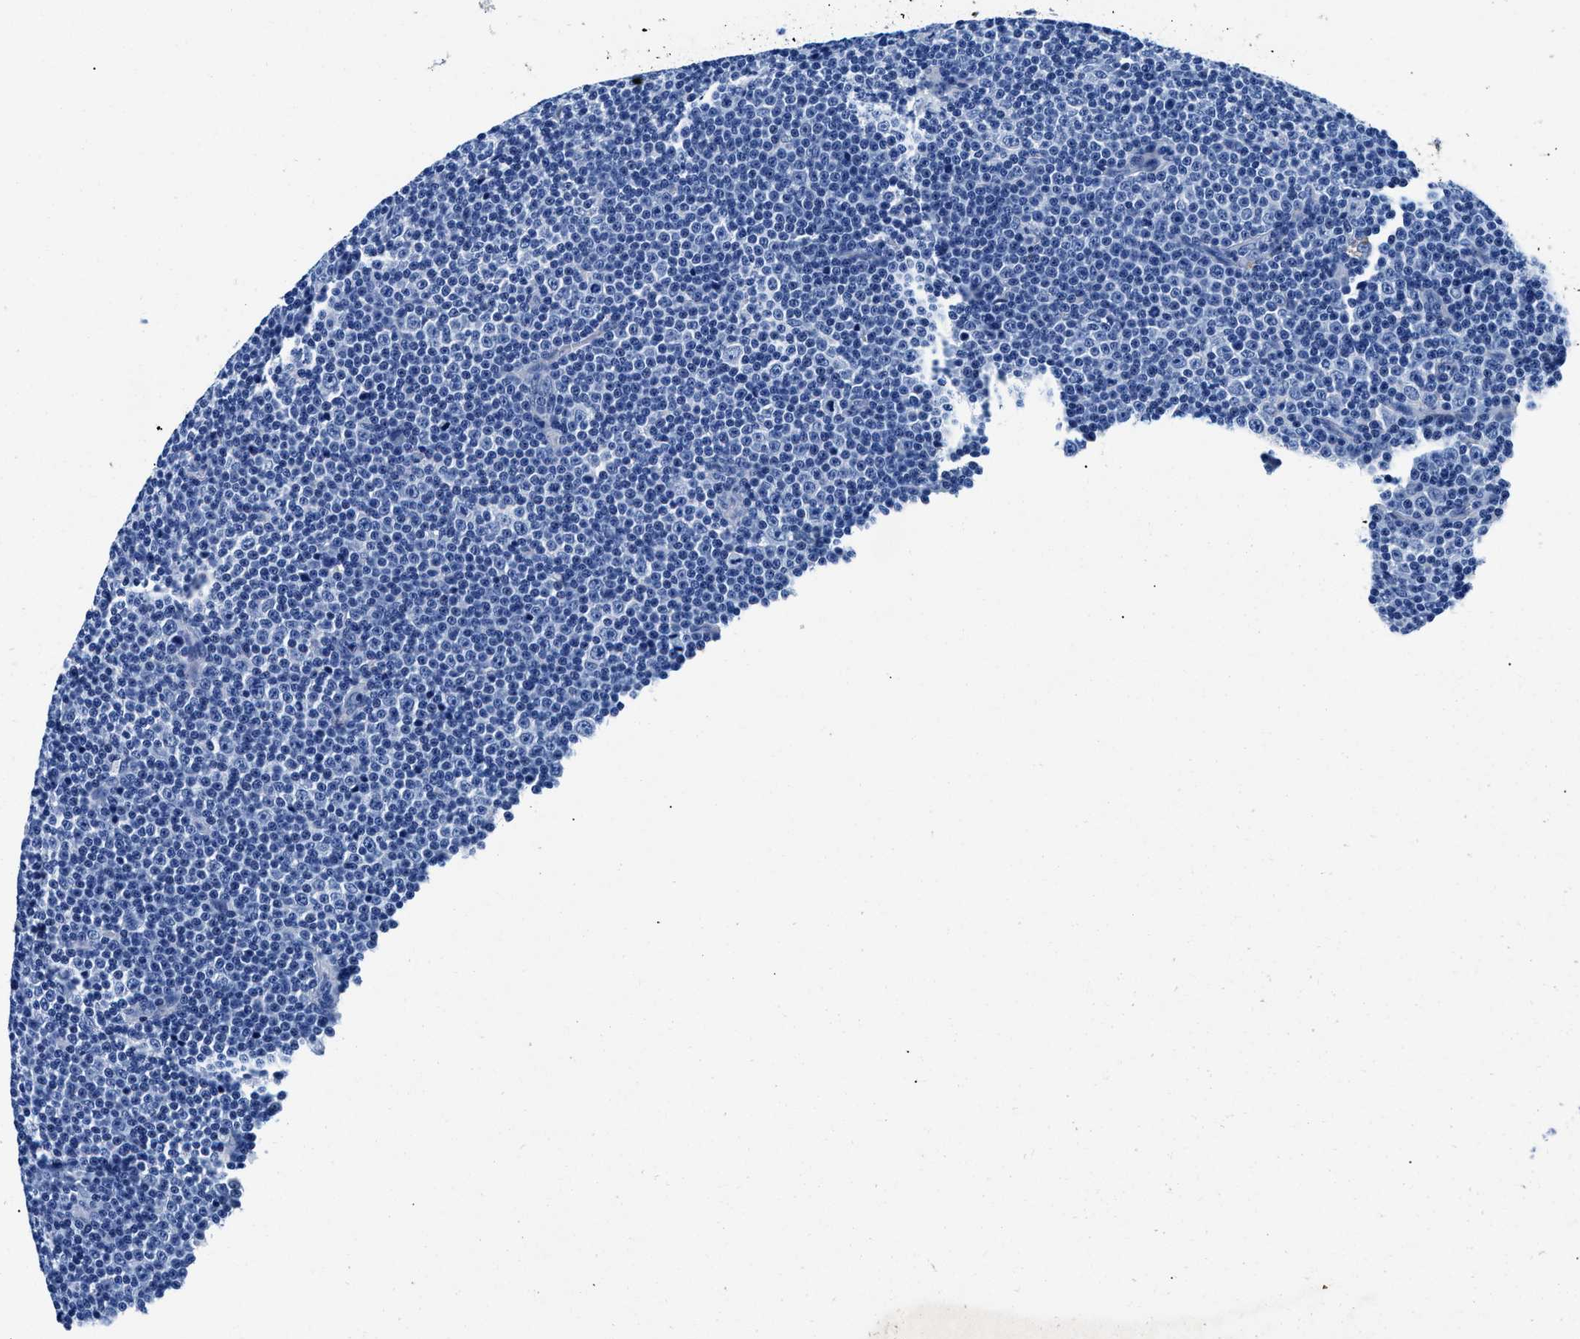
{"staining": {"intensity": "negative", "quantity": "none", "location": "none"}, "tissue": "lymphoma", "cell_type": "Tumor cells", "image_type": "cancer", "snomed": [{"axis": "morphology", "description": "Malignant lymphoma, non-Hodgkin's type, Low grade"}, {"axis": "topography", "description": "Lymph node"}], "caption": "IHC histopathology image of neoplastic tissue: lymphoma stained with DAB (3,3'-diaminobenzidine) demonstrates no significant protein positivity in tumor cells. (Brightfield microscopy of DAB immunohistochemistry at high magnification).", "gene": "OR14K1", "patient": {"sex": "female", "age": 67}}